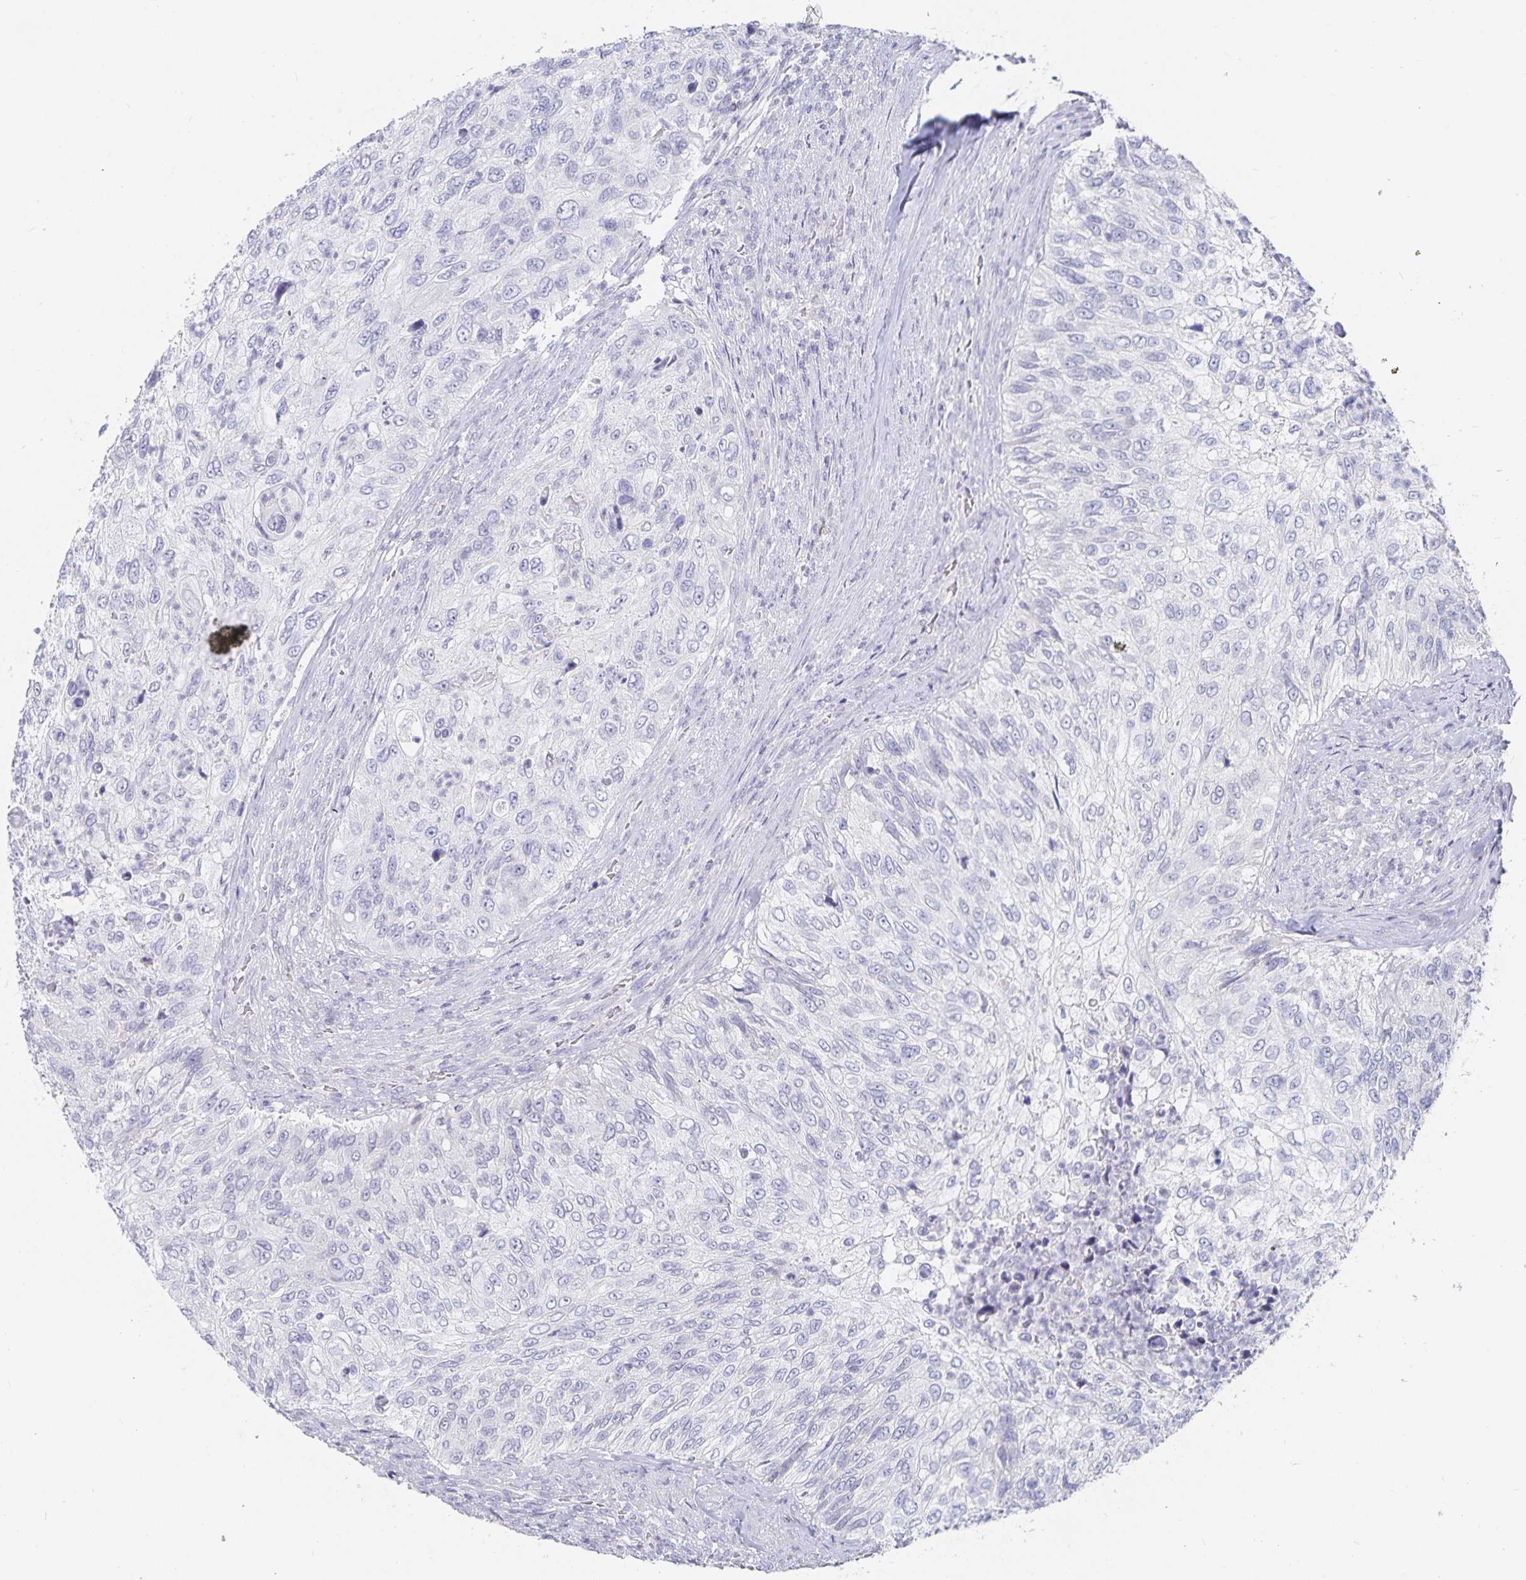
{"staining": {"intensity": "negative", "quantity": "none", "location": "none"}, "tissue": "urothelial cancer", "cell_type": "Tumor cells", "image_type": "cancer", "snomed": [{"axis": "morphology", "description": "Urothelial carcinoma, High grade"}, {"axis": "topography", "description": "Urinary bladder"}], "caption": "Immunohistochemistry histopathology image of urothelial carcinoma (high-grade) stained for a protein (brown), which demonstrates no expression in tumor cells.", "gene": "SFTPA1", "patient": {"sex": "female", "age": 60}}